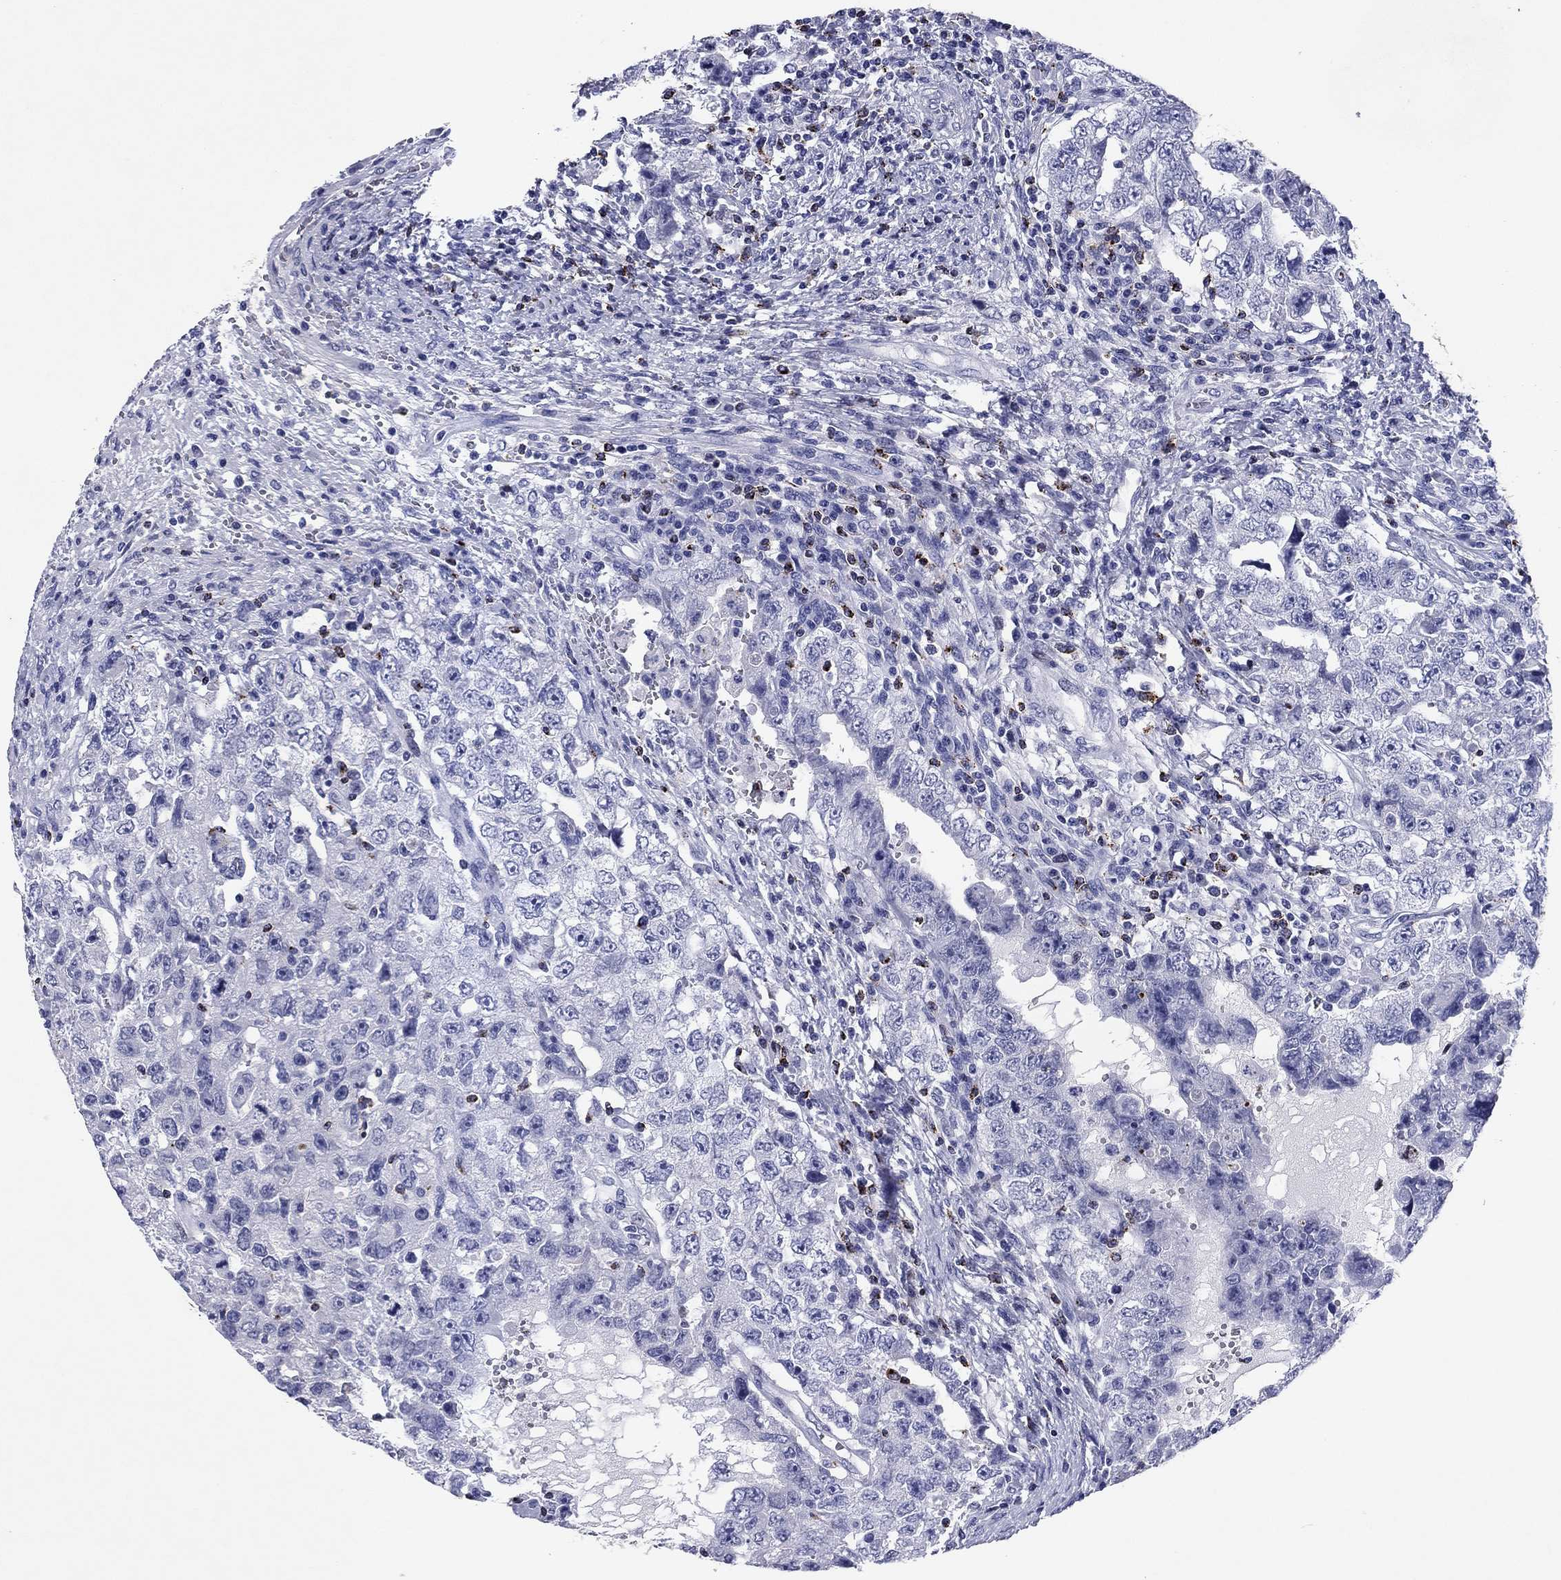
{"staining": {"intensity": "negative", "quantity": "none", "location": "none"}, "tissue": "testis cancer", "cell_type": "Tumor cells", "image_type": "cancer", "snomed": [{"axis": "morphology", "description": "Carcinoma, Embryonal, NOS"}, {"axis": "topography", "description": "Testis"}], "caption": "Immunohistochemistry (IHC) histopathology image of neoplastic tissue: testis cancer stained with DAB (3,3'-diaminobenzidine) shows no significant protein expression in tumor cells.", "gene": "GZMK", "patient": {"sex": "male", "age": 26}}